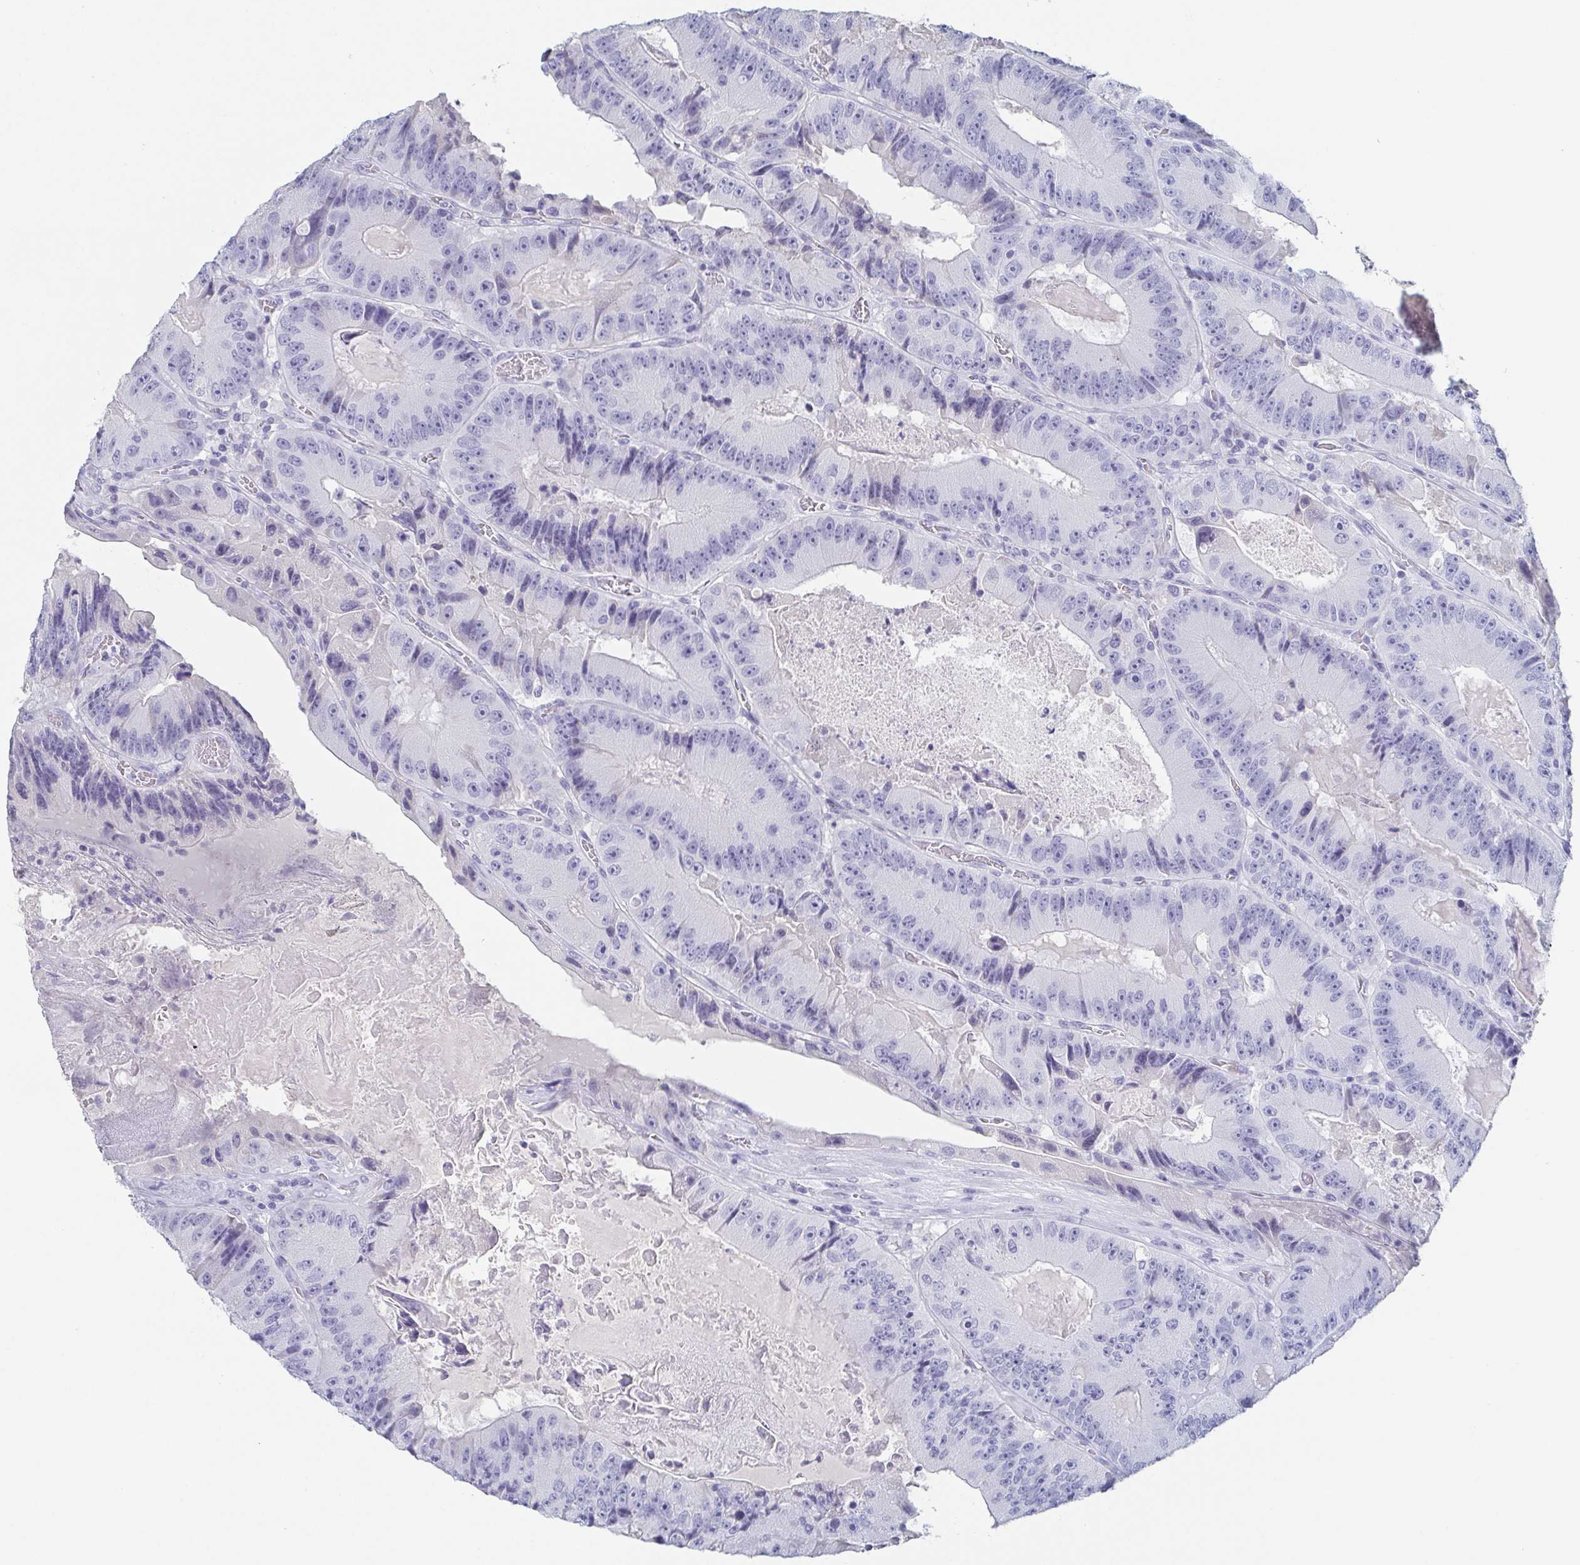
{"staining": {"intensity": "negative", "quantity": "none", "location": "none"}, "tissue": "colorectal cancer", "cell_type": "Tumor cells", "image_type": "cancer", "snomed": [{"axis": "morphology", "description": "Adenocarcinoma, NOS"}, {"axis": "topography", "description": "Colon"}], "caption": "Immunohistochemistry (IHC) image of neoplastic tissue: human colorectal cancer stained with DAB displays no significant protein staining in tumor cells. (Brightfield microscopy of DAB (3,3'-diaminobenzidine) IHC at high magnification).", "gene": "ITLN1", "patient": {"sex": "female", "age": 86}}